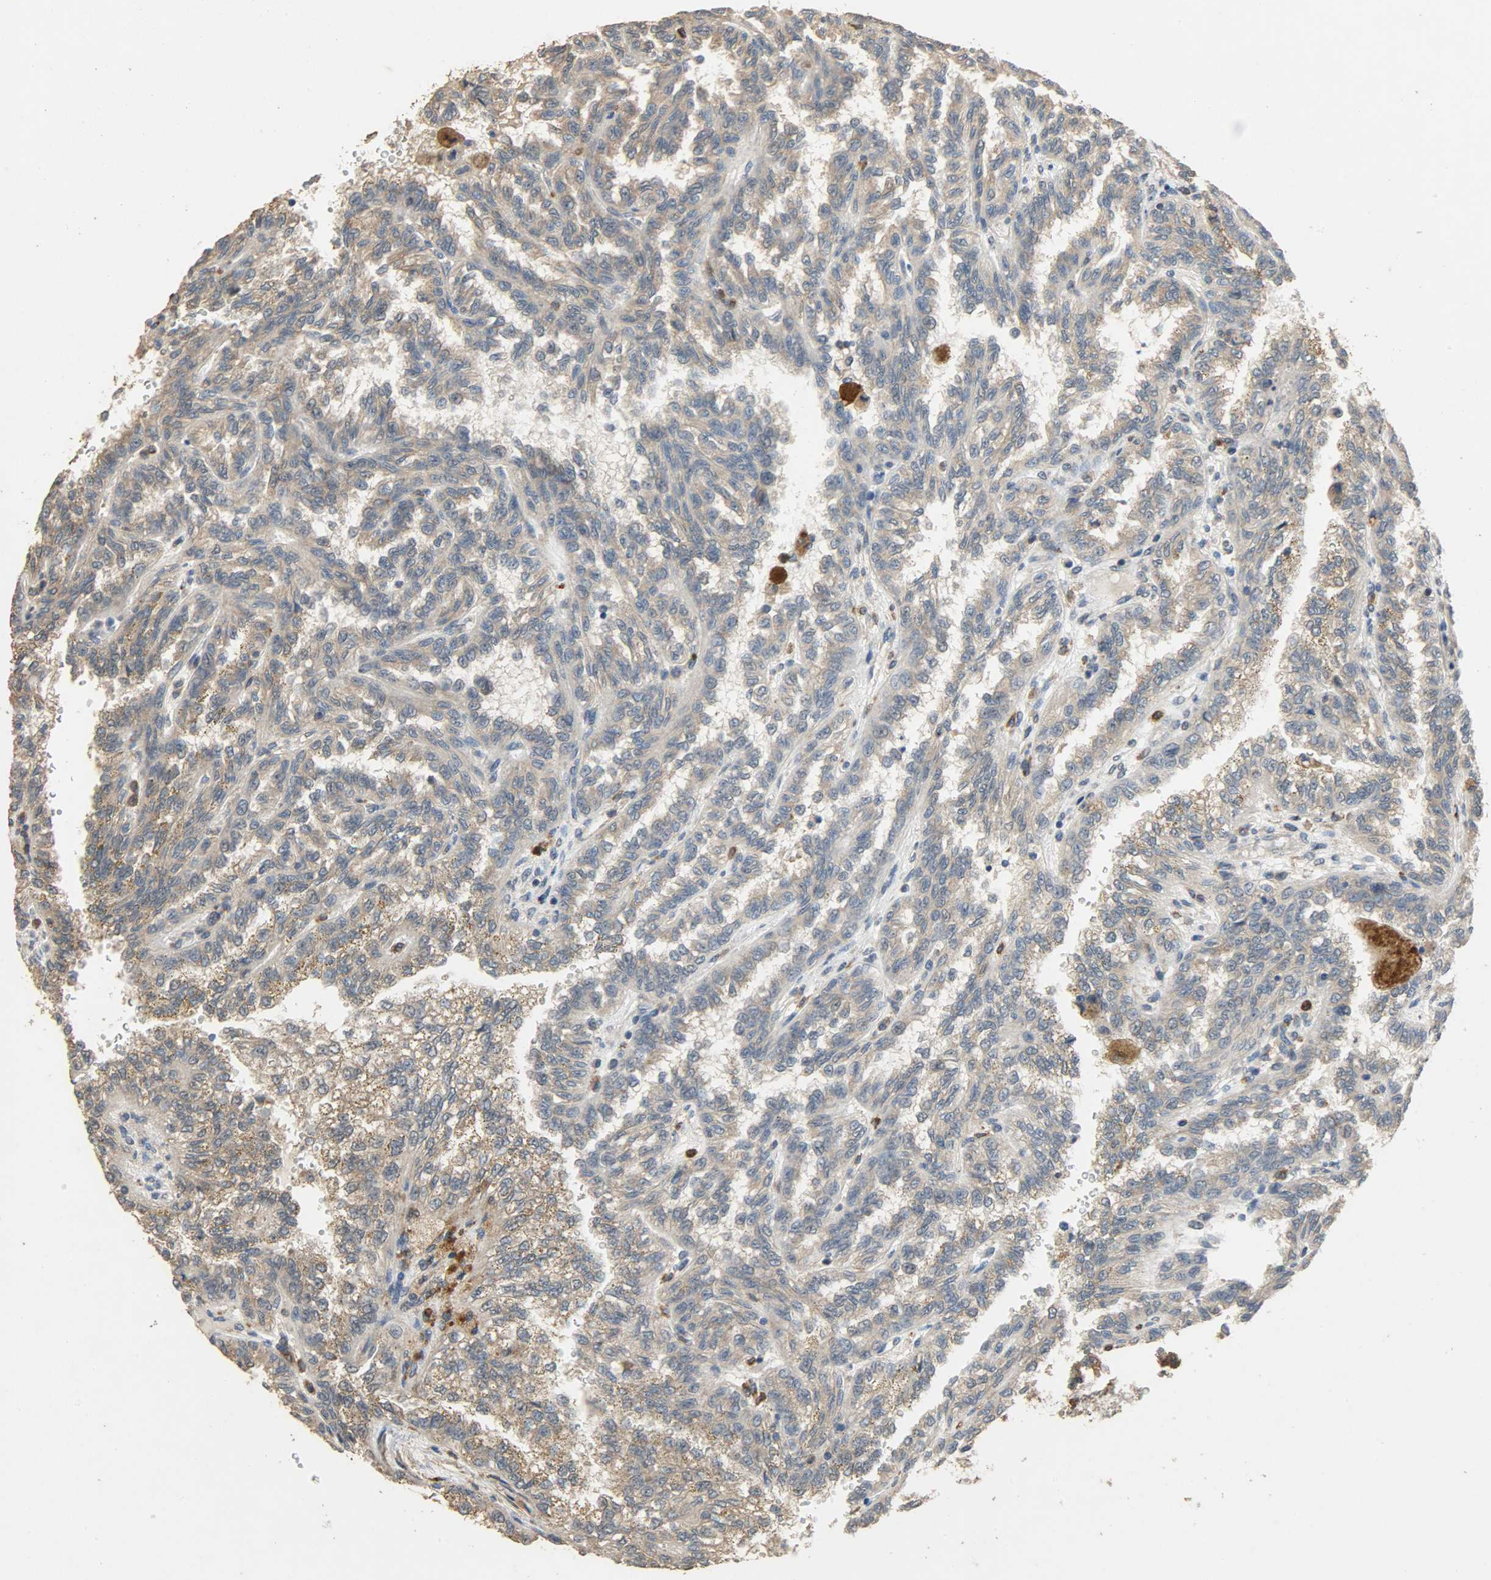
{"staining": {"intensity": "moderate", "quantity": ">75%", "location": "cytoplasmic/membranous"}, "tissue": "renal cancer", "cell_type": "Tumor cells", "image_type": "cancer", "snomed": [{"axis": "morphology", "description": "Inflammation, NOS"}, {"axis": "morphology", "description": "Adenocarcinoma, NOS"}, {"axis": "topography", "description": "Kidney"}], "caption": "Renal cancer (adenocarcinoma) was stained to show a protein in brown. There is medium levels of moderate cytoplasmic/membranous positivity in about >75% of tumor cells.", "gene": "CDKN2C", "patient": {"sex": "male", "age": 68}}